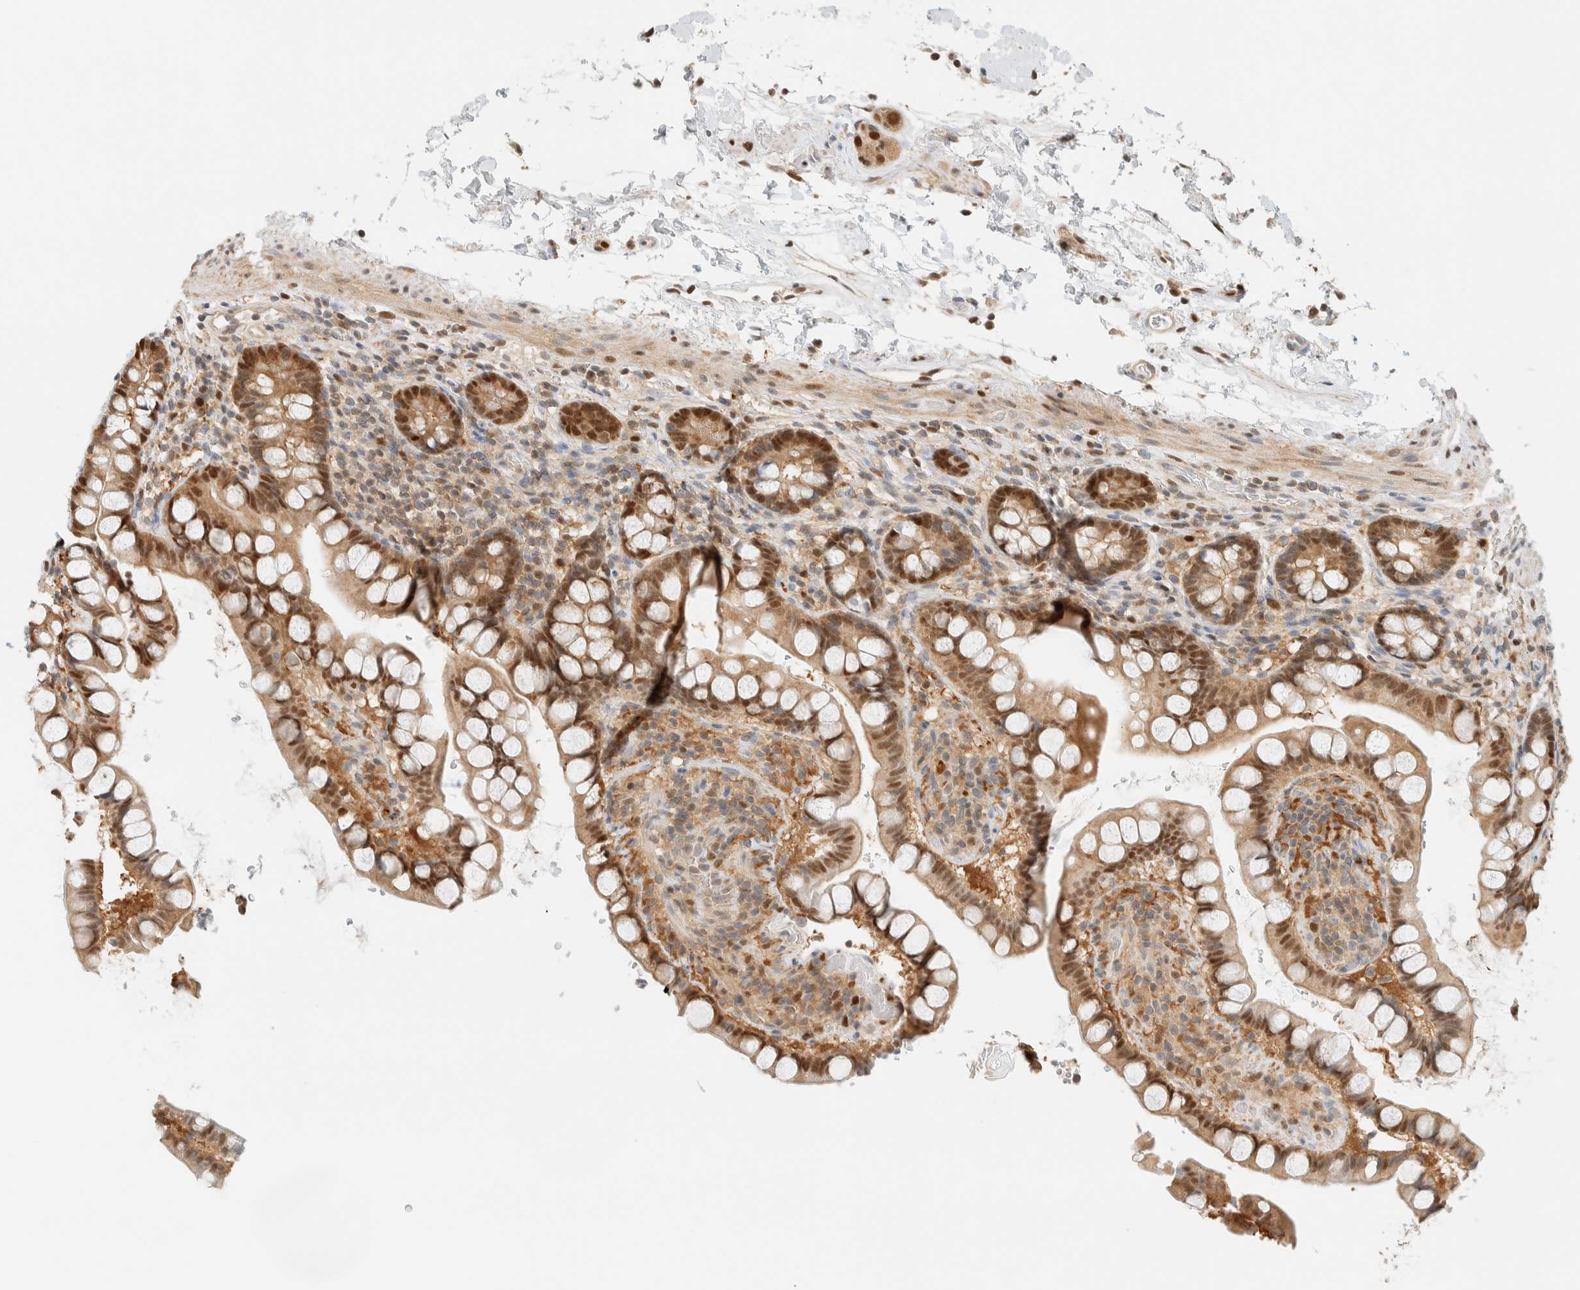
{"staining": {"intensity": "moderate", "quantity": ">75%", "location": "cytoplasmic/membranous,nuclear"}, "tissue": "small intestine", "cell_type": "Glandular cells", "image_type": "normal", "snomed": [{"axis": "morphology", "description": "Normal tissue, NOS"}, {"axis": "topography", "description": "Smooth muscle"}, {"axis": "topography", "description": "Small intestine"}], "caption": "Protein staining demonstrates moderate cytoplasmic/membranous,nuclear positivity in approximately >75% of glandular cells in unremarkable small intestine.", "gene": "ZBTB37", "patient": {"sex": "female", "age": 84}}